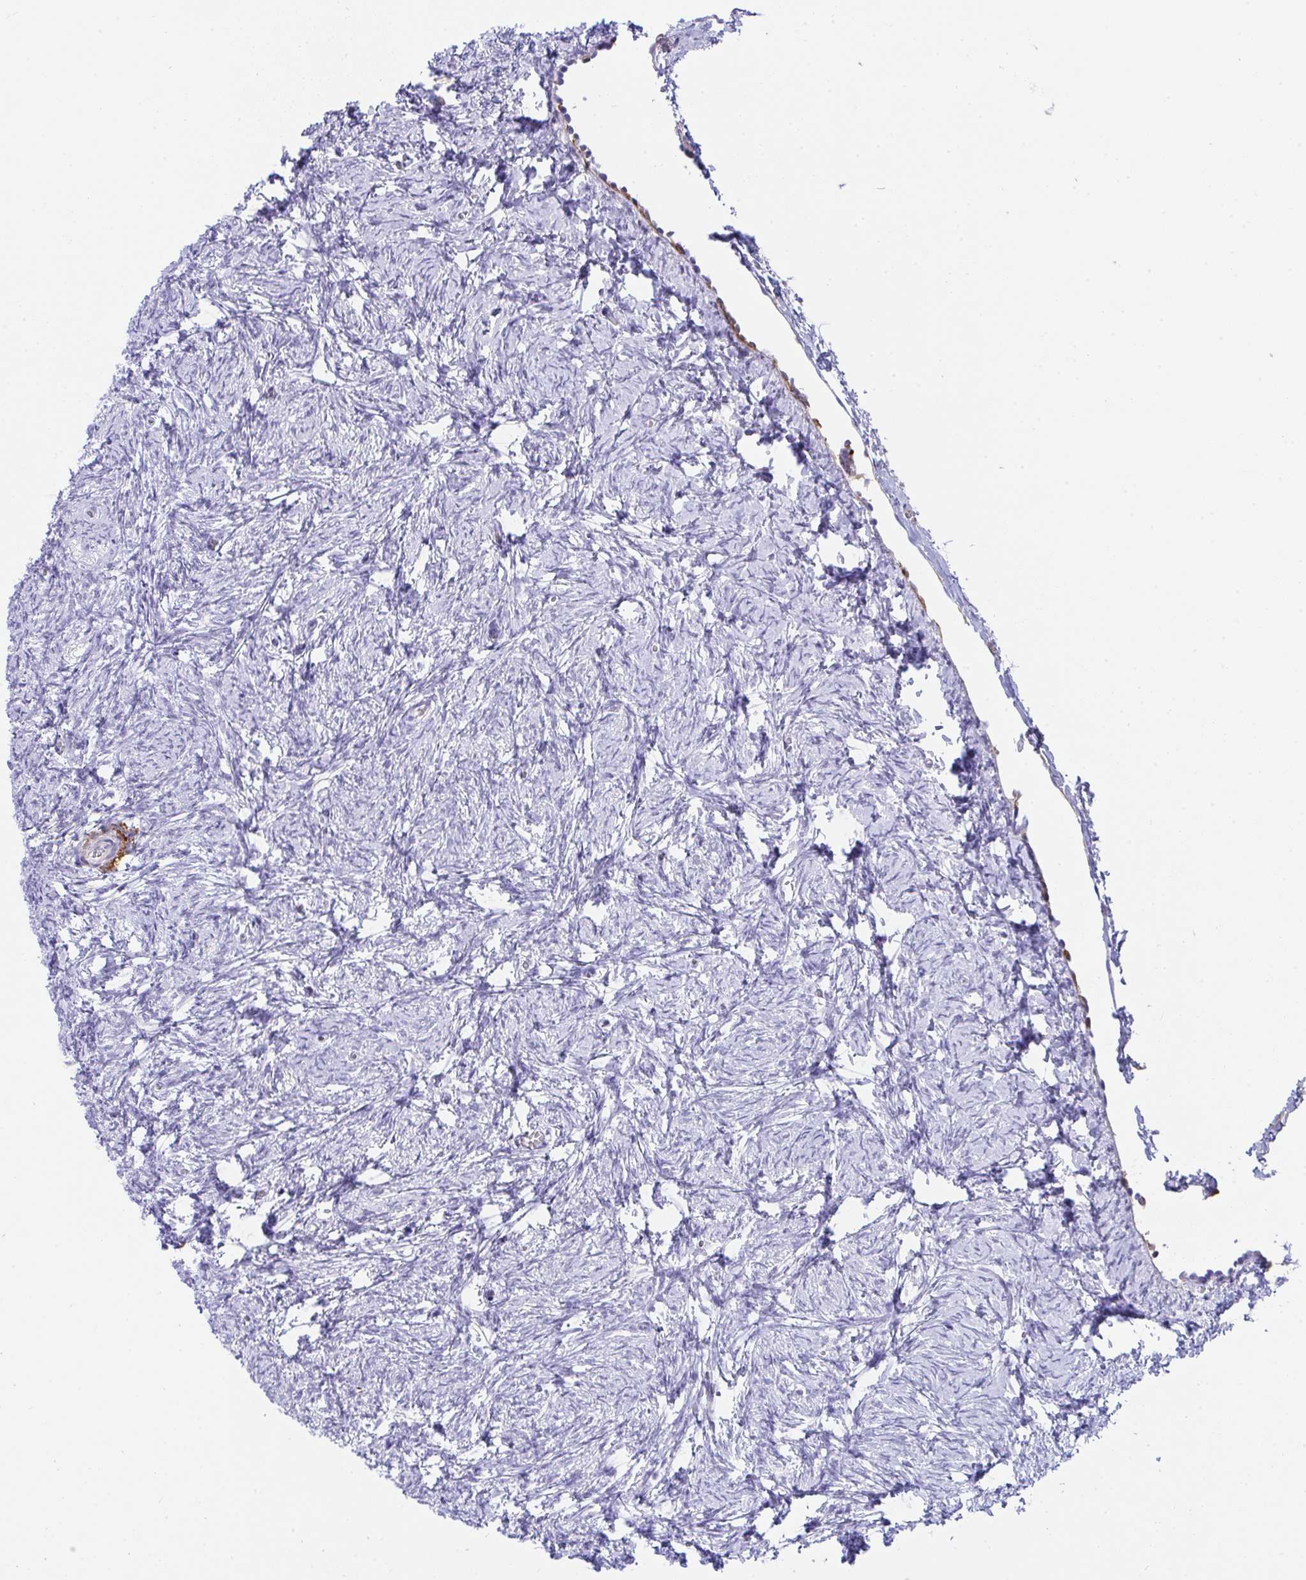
{"staining": {"intensity": "negative", "quantity": "none", "location": "none"}, "tissue": "ovary", "cell_type": "Follicle cells", "image_type": "normal", "snomed": [{"axis": "morphology", "description": "Normal tissue, NOS"}, {"axis": "topography", "description": "Ovary"}], "caption": "IHC photomicrograph of unremarkable ovary stained for a protein (brown), which shows no staining in follicle cells.", "gene": "KMT2E", "patient": {"sex": "female", "age": 41}}